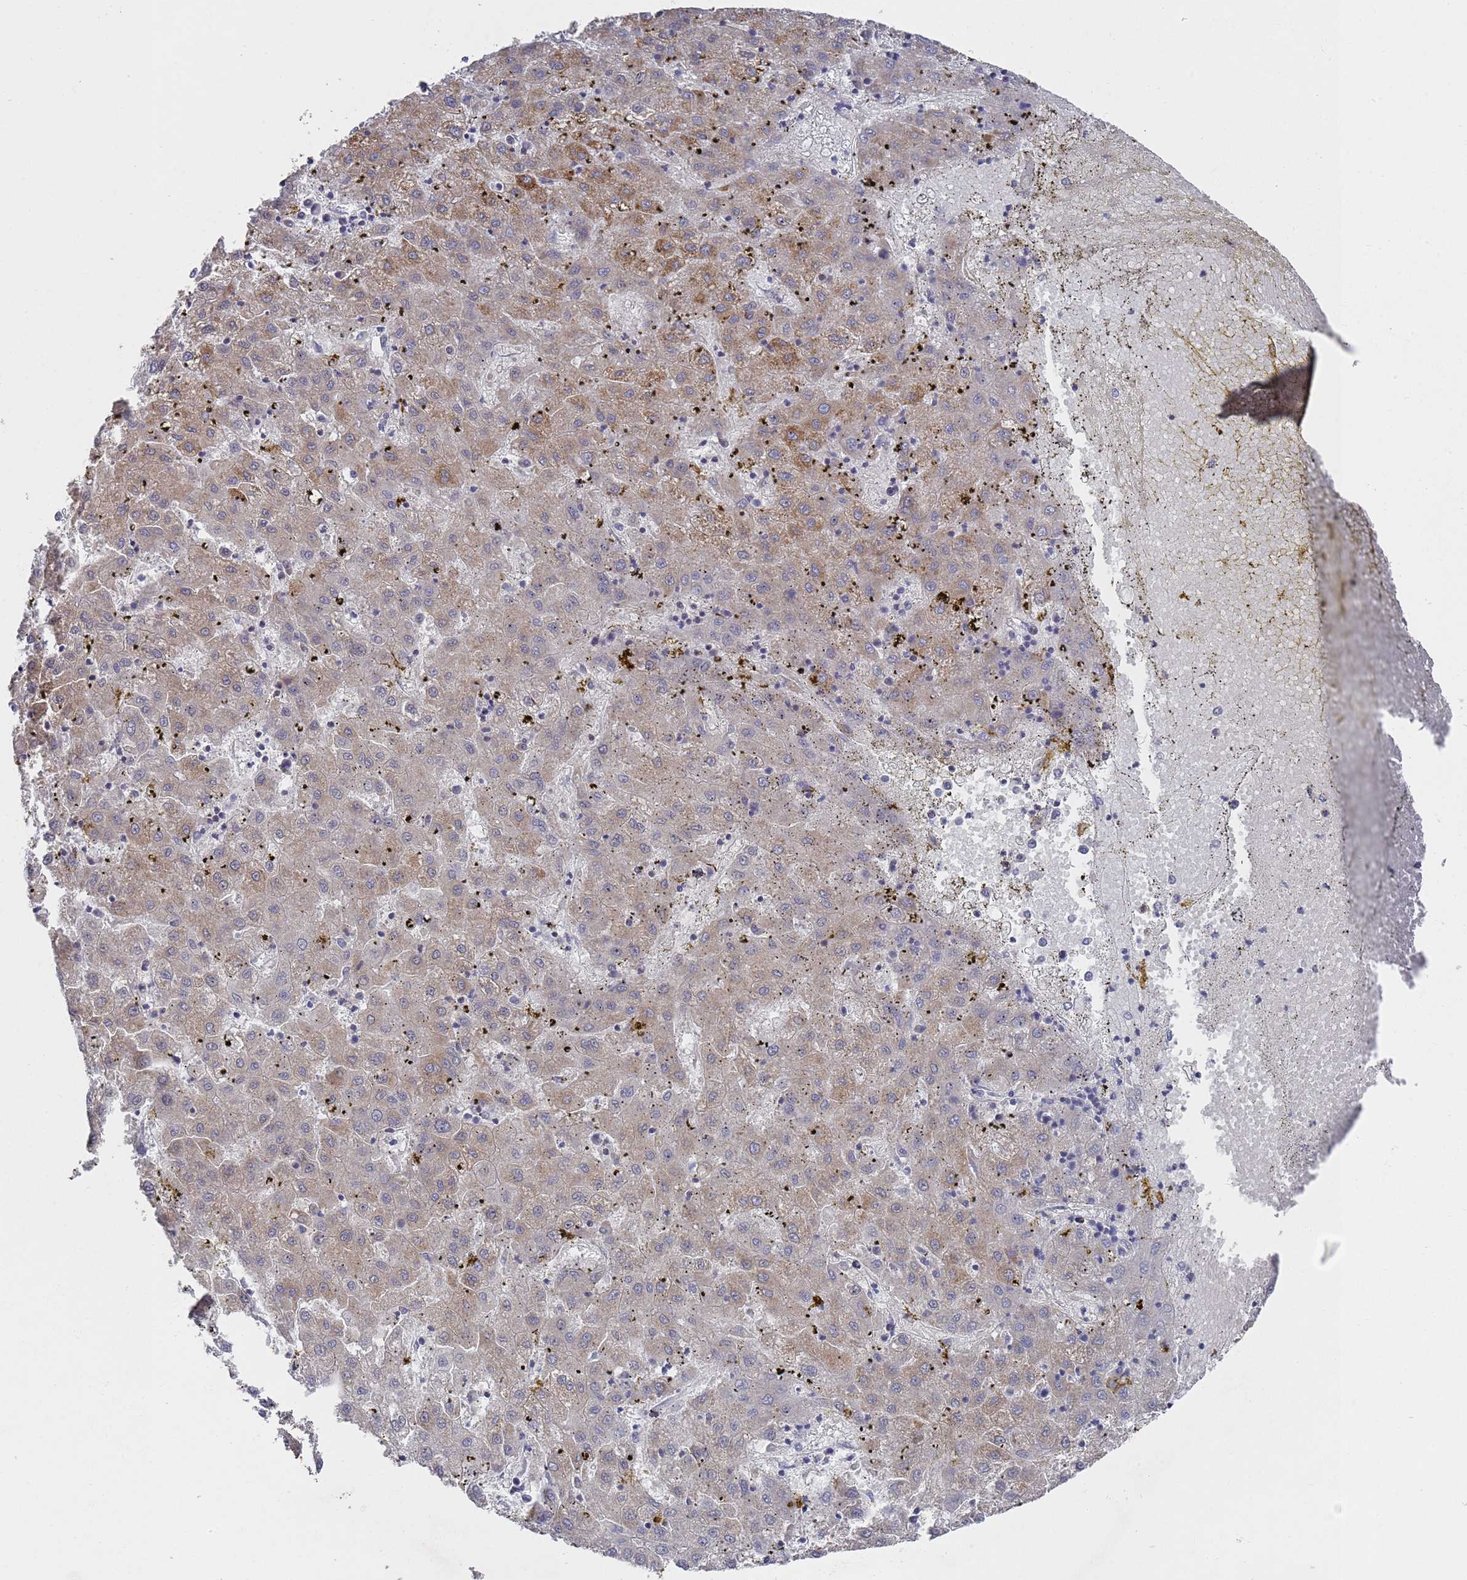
{"staining": {"intensity": "weak", "quantity": "25%-75%", "location": "cytoplasmic/membranous"}, "tissue": "liver cancer", "cell_type": "Tumor cells", "image_type": "cancer", "snomed": [{"axis": "morphology", "description": "Carcinoma, Hepatocellular, NOS"}, {"axis": "topography", "description": "Liver"}], "caption": "This histopathology image exhibits liver hepatocellular carcinoma stained with immunohistochemistry to label a protein in brown. The cytoplasmic/membranous of tumor cells show weak positivity for the protein. Nuclei are counter-stained blue.", "gene": "NPEPPS", "patient": {"sex": "male", "age": 72}}